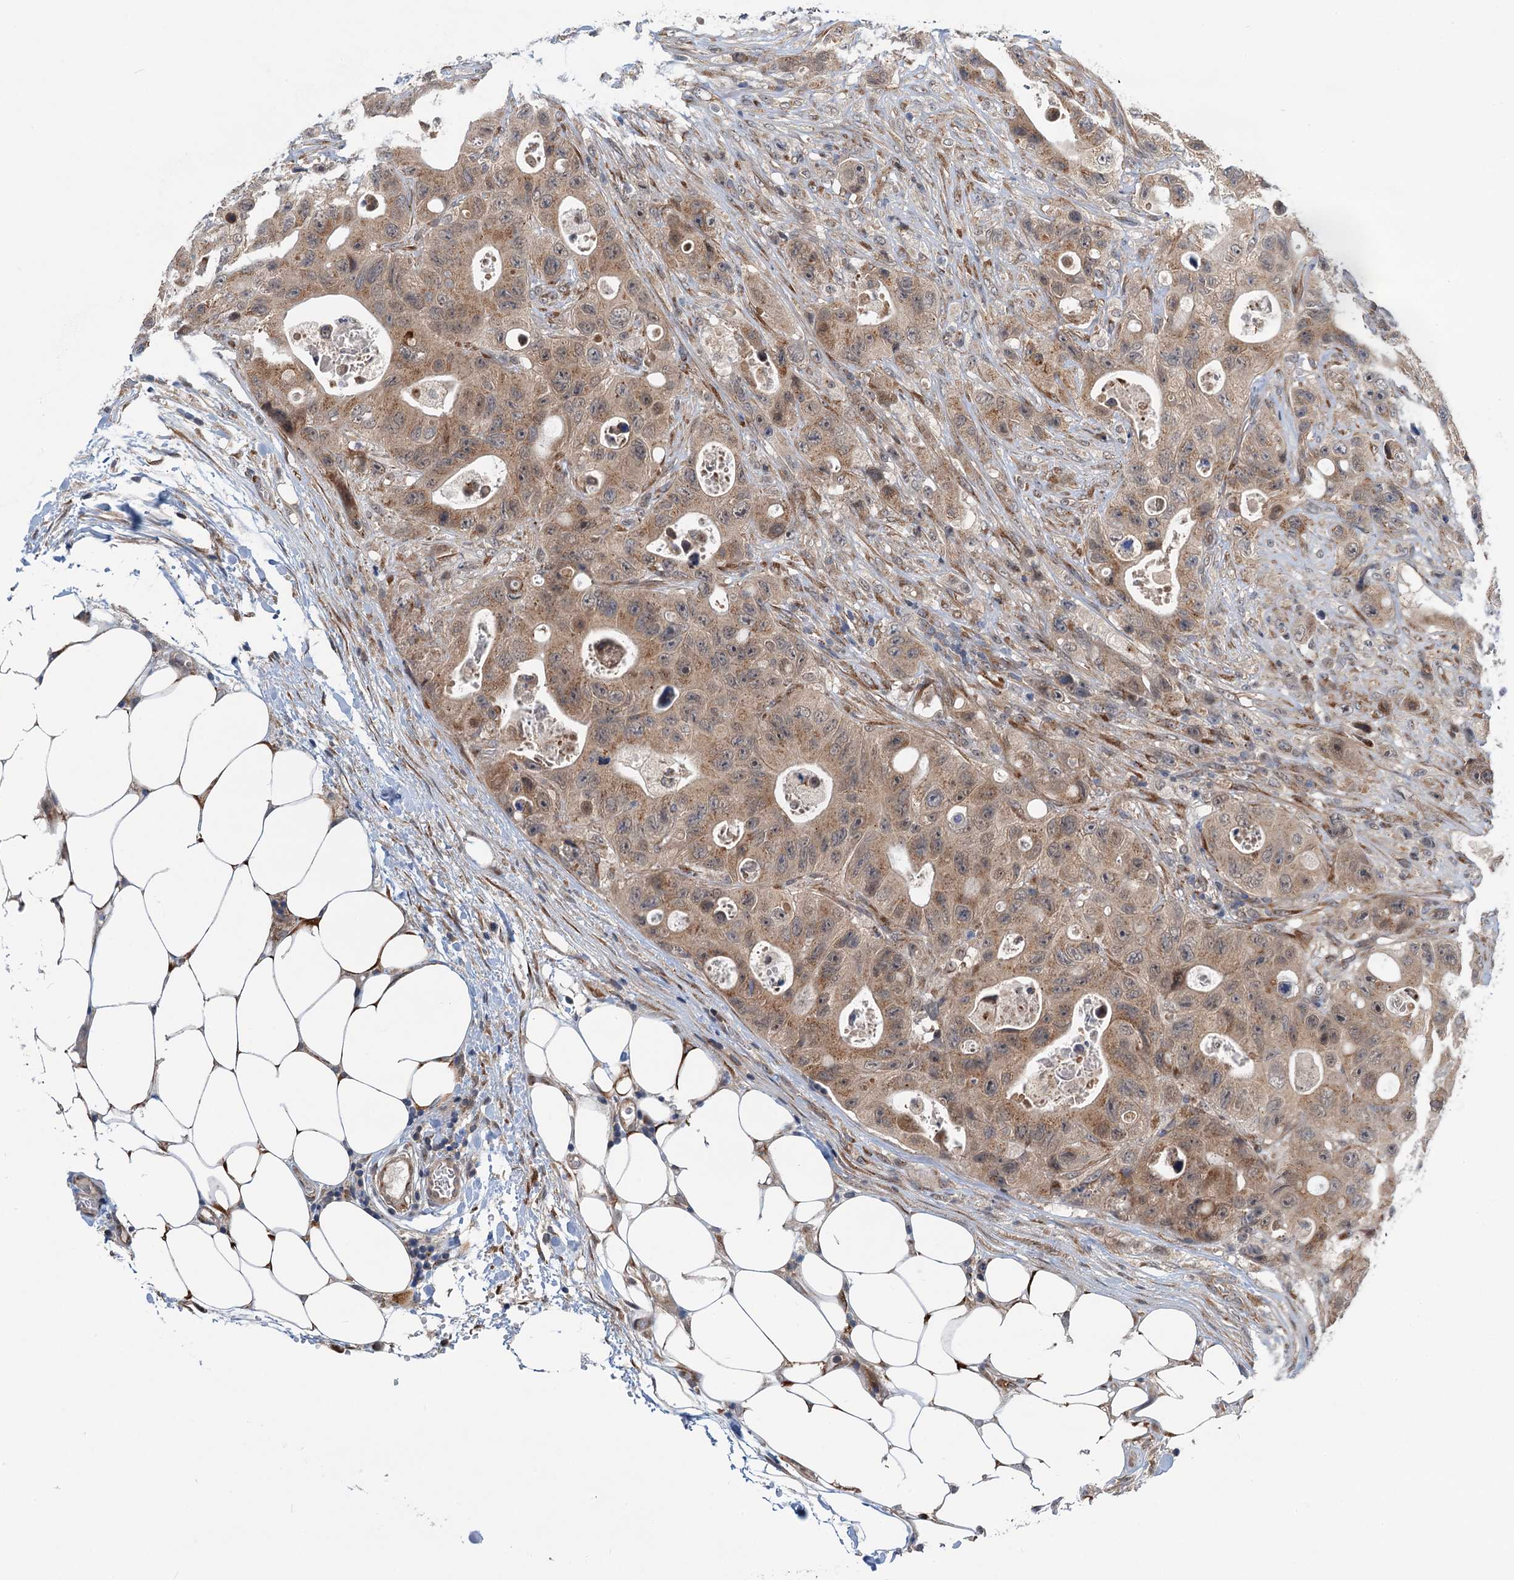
{"staining": {"intensity": "weak", "quantity": ">75%", "location": "cytoplasmic/membranous"}, "tissue": "colorectal cancer", "cell_type": "Tumor cells", "image_type": "cancer", "snomed": [{"axis": "morphology", "description": "Adenocarcinoma, NOS"}, {"axis": "topography", "description": "Colon"}], "caption": "Adenocarcinoma (colorectal) stained with DAB (3,3'-diaminobenzidine) immunohistochemistry (IHC) shows low levels of weak cytoplasmic/membranous positivity in about >75% of tumor cells. (DAB (3,3'-diaminobenzidine) IHC with brightfield microscopy, high magnification).", "gene": "DYNC2I2", "patient": {"sex": "female", "age": 46}}